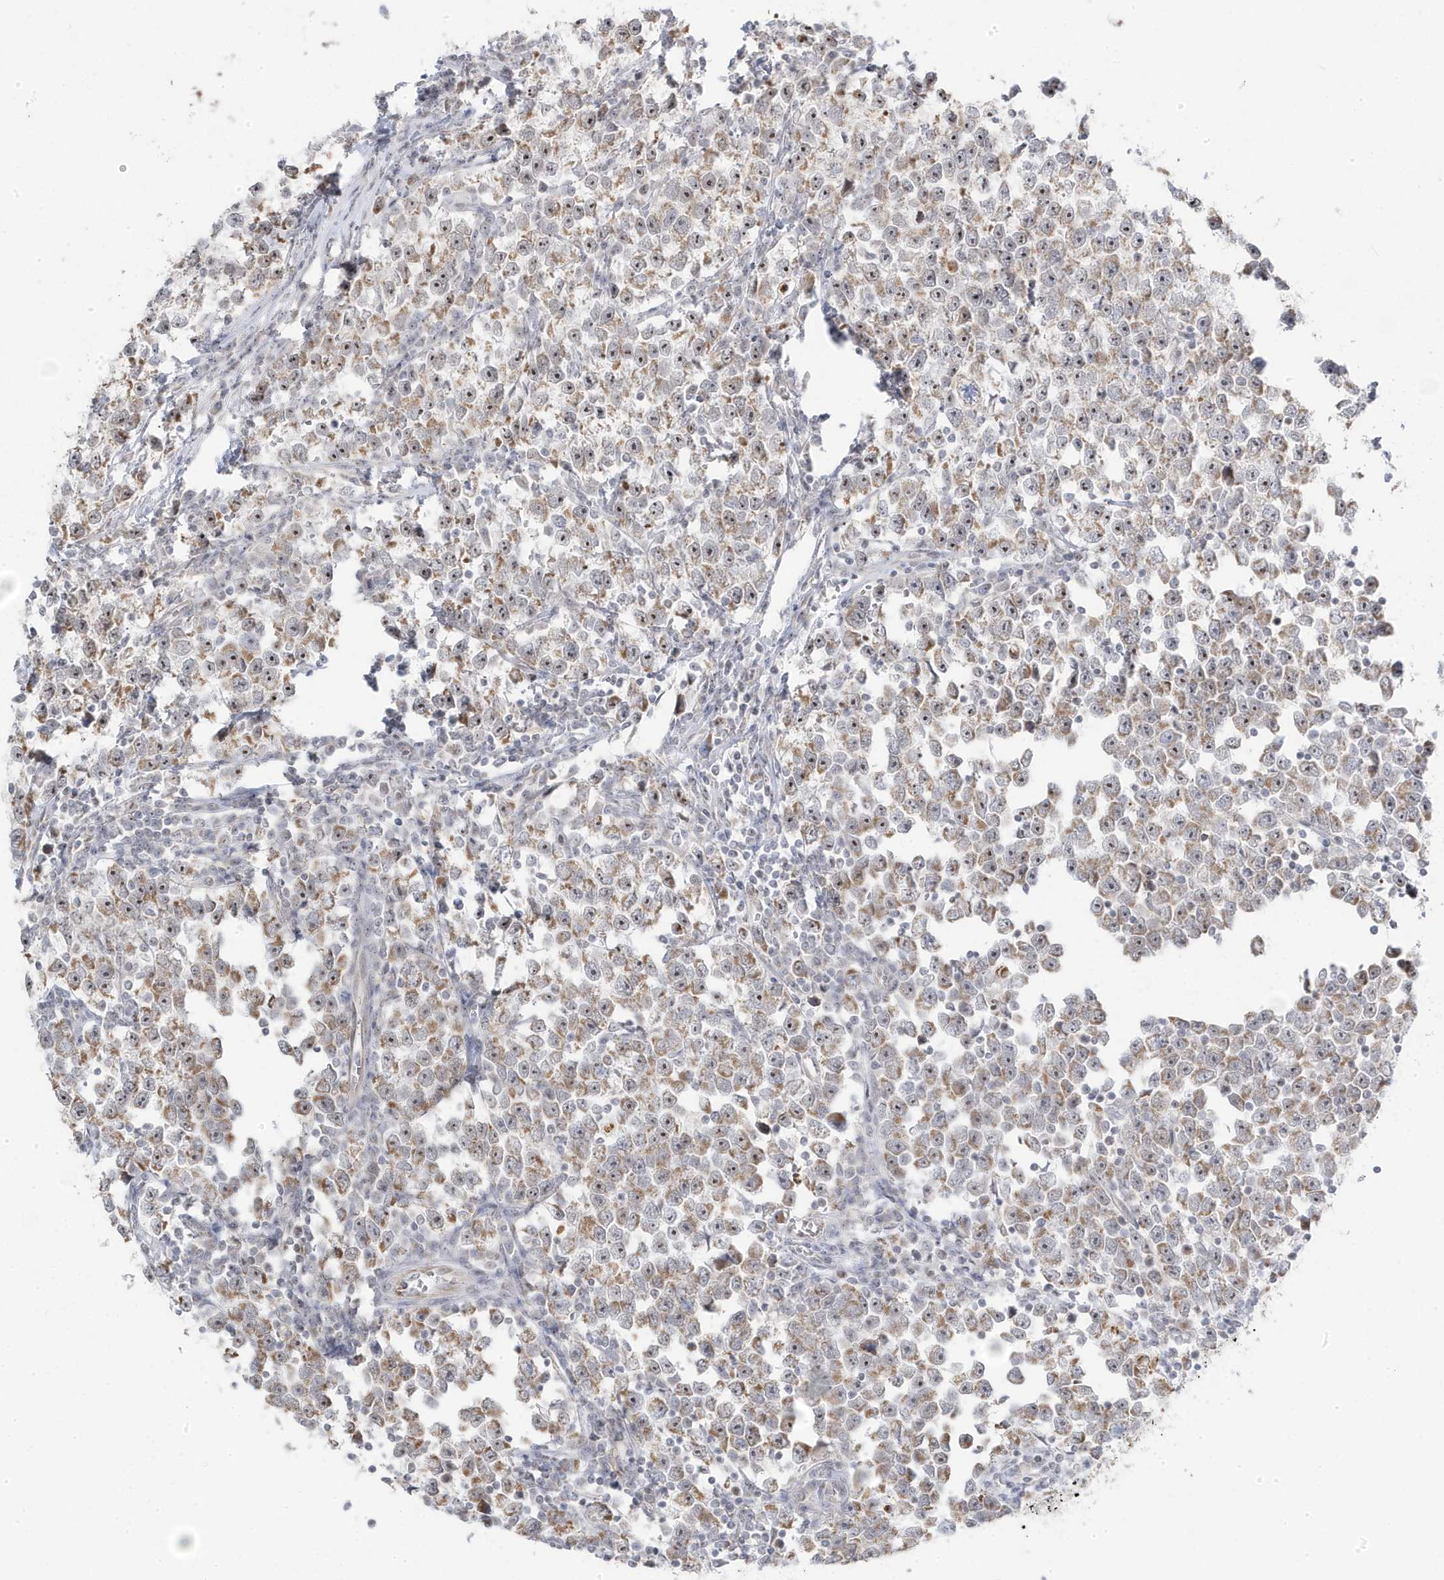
{"staining": {"intensity": "moderate", "quantity": ">75%", "location": "cytoplasmic/membranous,nuclear"}, "tissue": "testis cancer", "cell_type": "Tumor cells", "image_type": "cancer", "snomed": [{"axis": "morphology", "description": "Normal tissue, NOS"}, {"axis": "morphology", "description": "Seminoma, NOS"}, {"axis": "topography", "description": "Testis"}], "caption": "This histopathology image exhibits seminoma (testis) stained with immunohistochemistry to label a protein in brown. The cytoplasmic/membranous and nuclear of tumor cells show moderate positivity for the protein. Nuclei are counter-stained blue.", "gene": "TSEN15", "patient": {"sex": "male", "age": 43}}